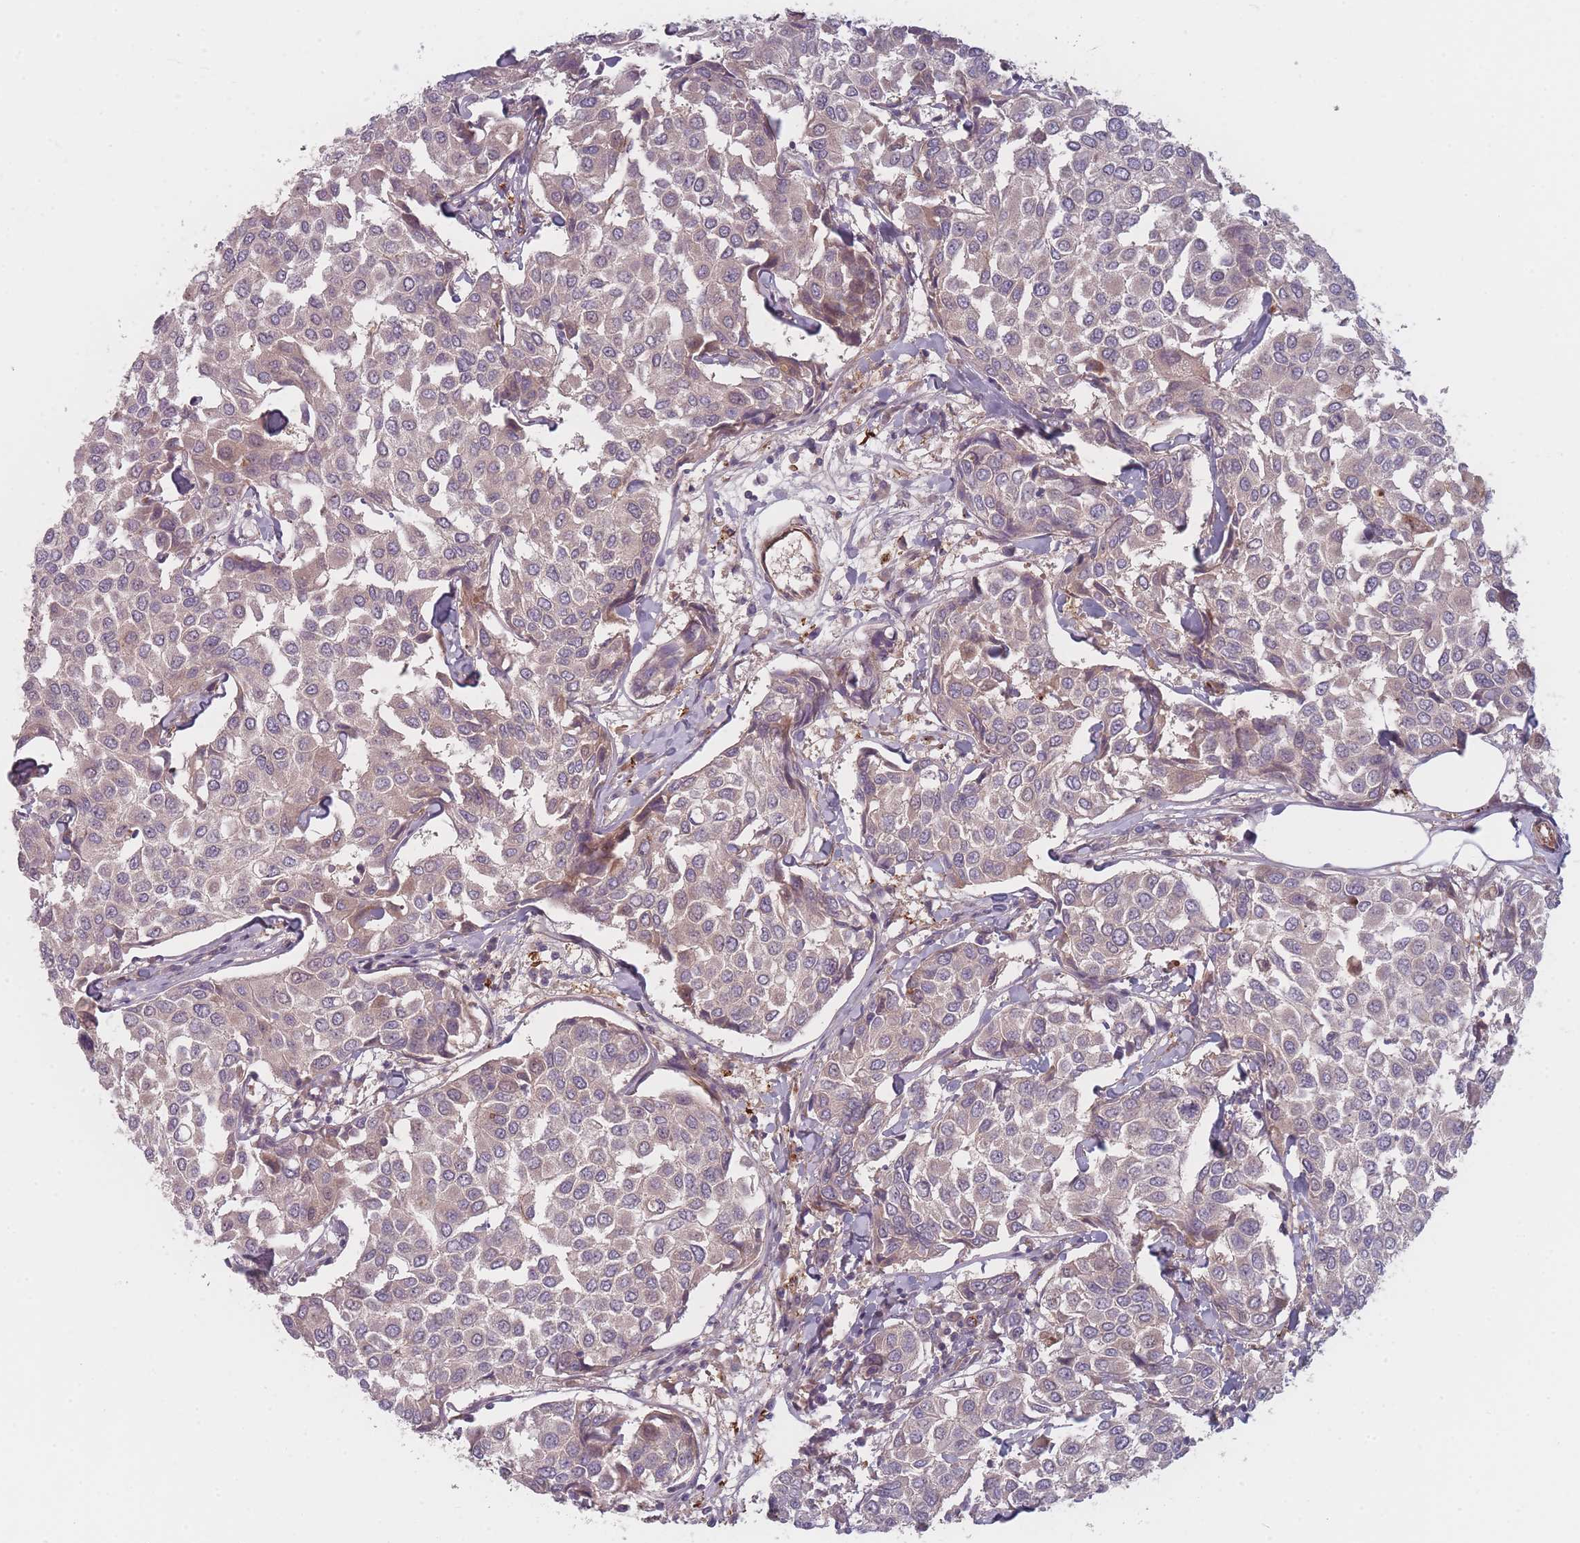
{"staining": {"intensity": "negative", "quantity": "none", "location": "none"}, "tissue": "breast cancer", "cell_type": "Tumor cells", "image_type": "cancer", "snomed": [{"axis": "morphology", "description": "Duct carcinoma"}, {"axis": "topography", "description": "Breast"}], "caption": "Immunohistochemistry photomicrograph of neoplastic tissue: invasive ductal carcinoma (breast) stained with DAB exhibits no significant protein positivity in tumor cells.", "gene": "EEF1AKMT2", "patient": {"sex": "female", "age": 55}}